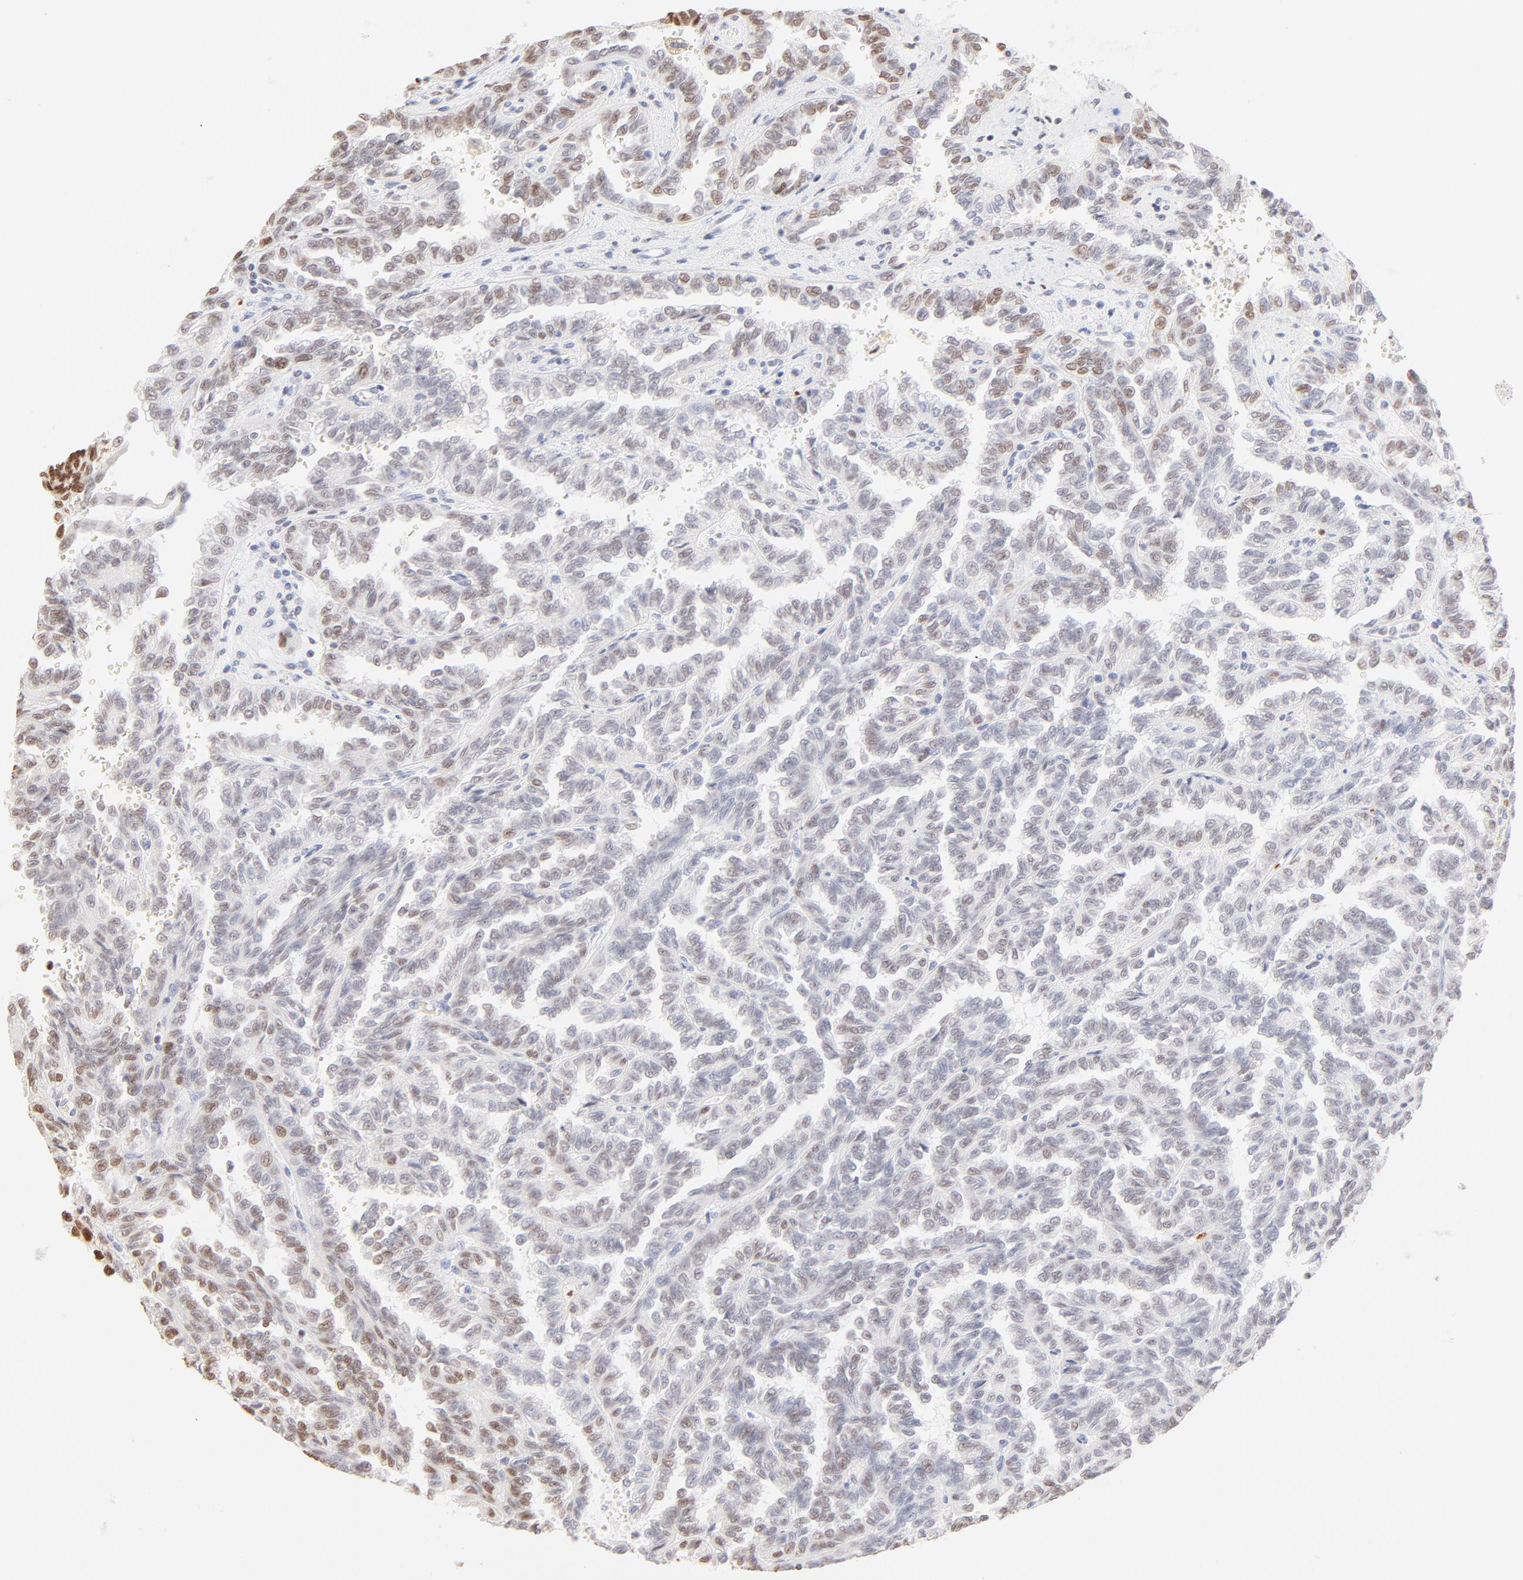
{"staining": {"intensity": "moderate", "quantity": ">75%", "location": "nuclear"}, "tissue": "renal cancer", "cell_type": "Tumor cells", "image_type": "cancer", "snomed": [{"axis": "morphology", "description": "Inflammation, NOS"}, {"axis": "morphology", "description": "Adenocarcinoma, NOS"}, {"axis": "topography", "description": "Kidney"}], "caption": "Immunohistochemistry photomicrograph of human adenocarcinoma (renal) stained for a protein (brown), which exhibits medium levels of moderate nuclear staining in about >75% of tumor cells.", "gene": "ZNF540", "patient": {"sex": "male", "age": 68}}